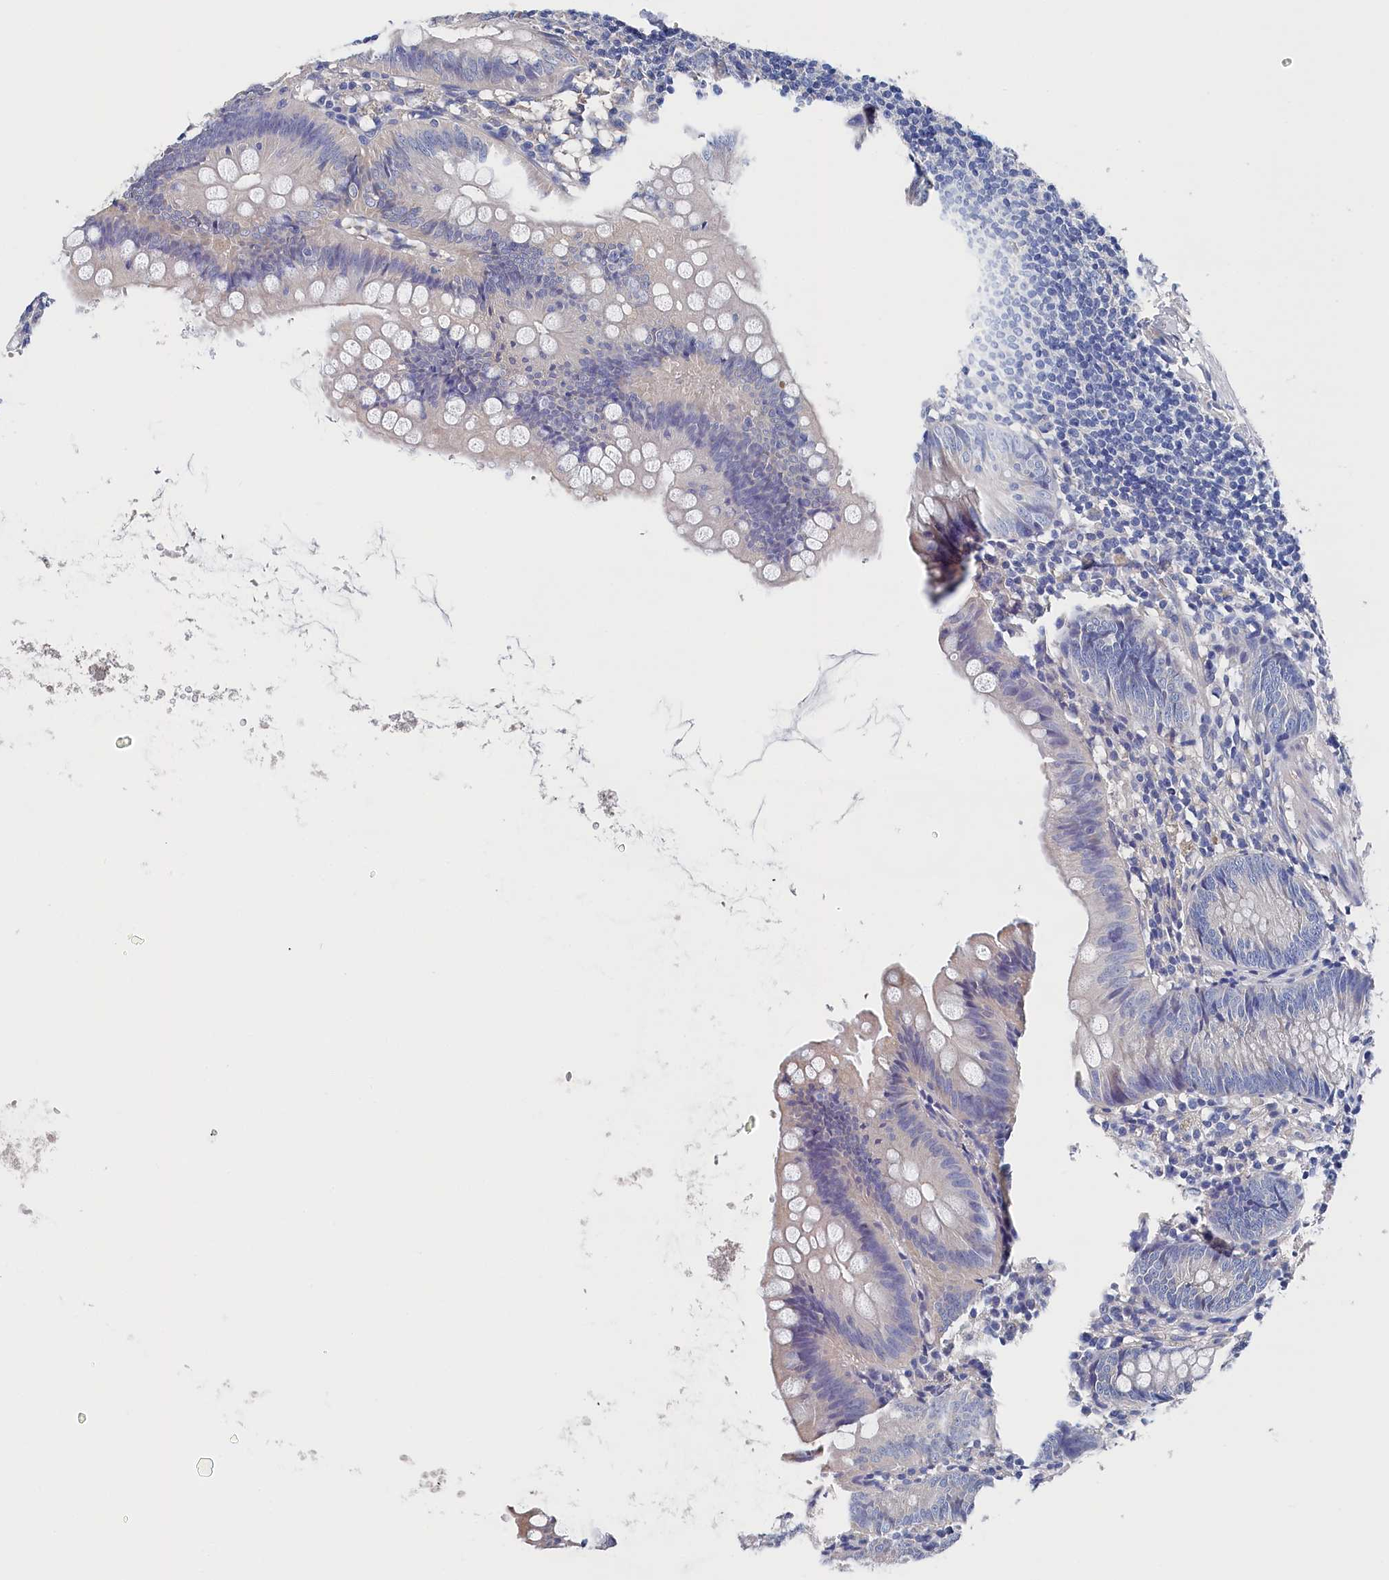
{"staining": {"intensity": "weak", "quantity": "<25%", "location": "cytoplasmic/membranous"}, "tissue": "appendix", "cell_type": "Glandular cells", "image_type": "normal", "snomed": [{"axis": "morphology", "description": "Normal tissue, NOS"}, {"axis": "topography", "description": "Appendix"}], "caption": "Immunohistochemistry image of benign human appendix stained for a protein (brown), which displays no positivity in glandular cells. (DAB immunohistochemistry (IHC) with hematoxylin counter stain).", "gene": "BHMT", "patient": {"sex": "female", "age": 62}}